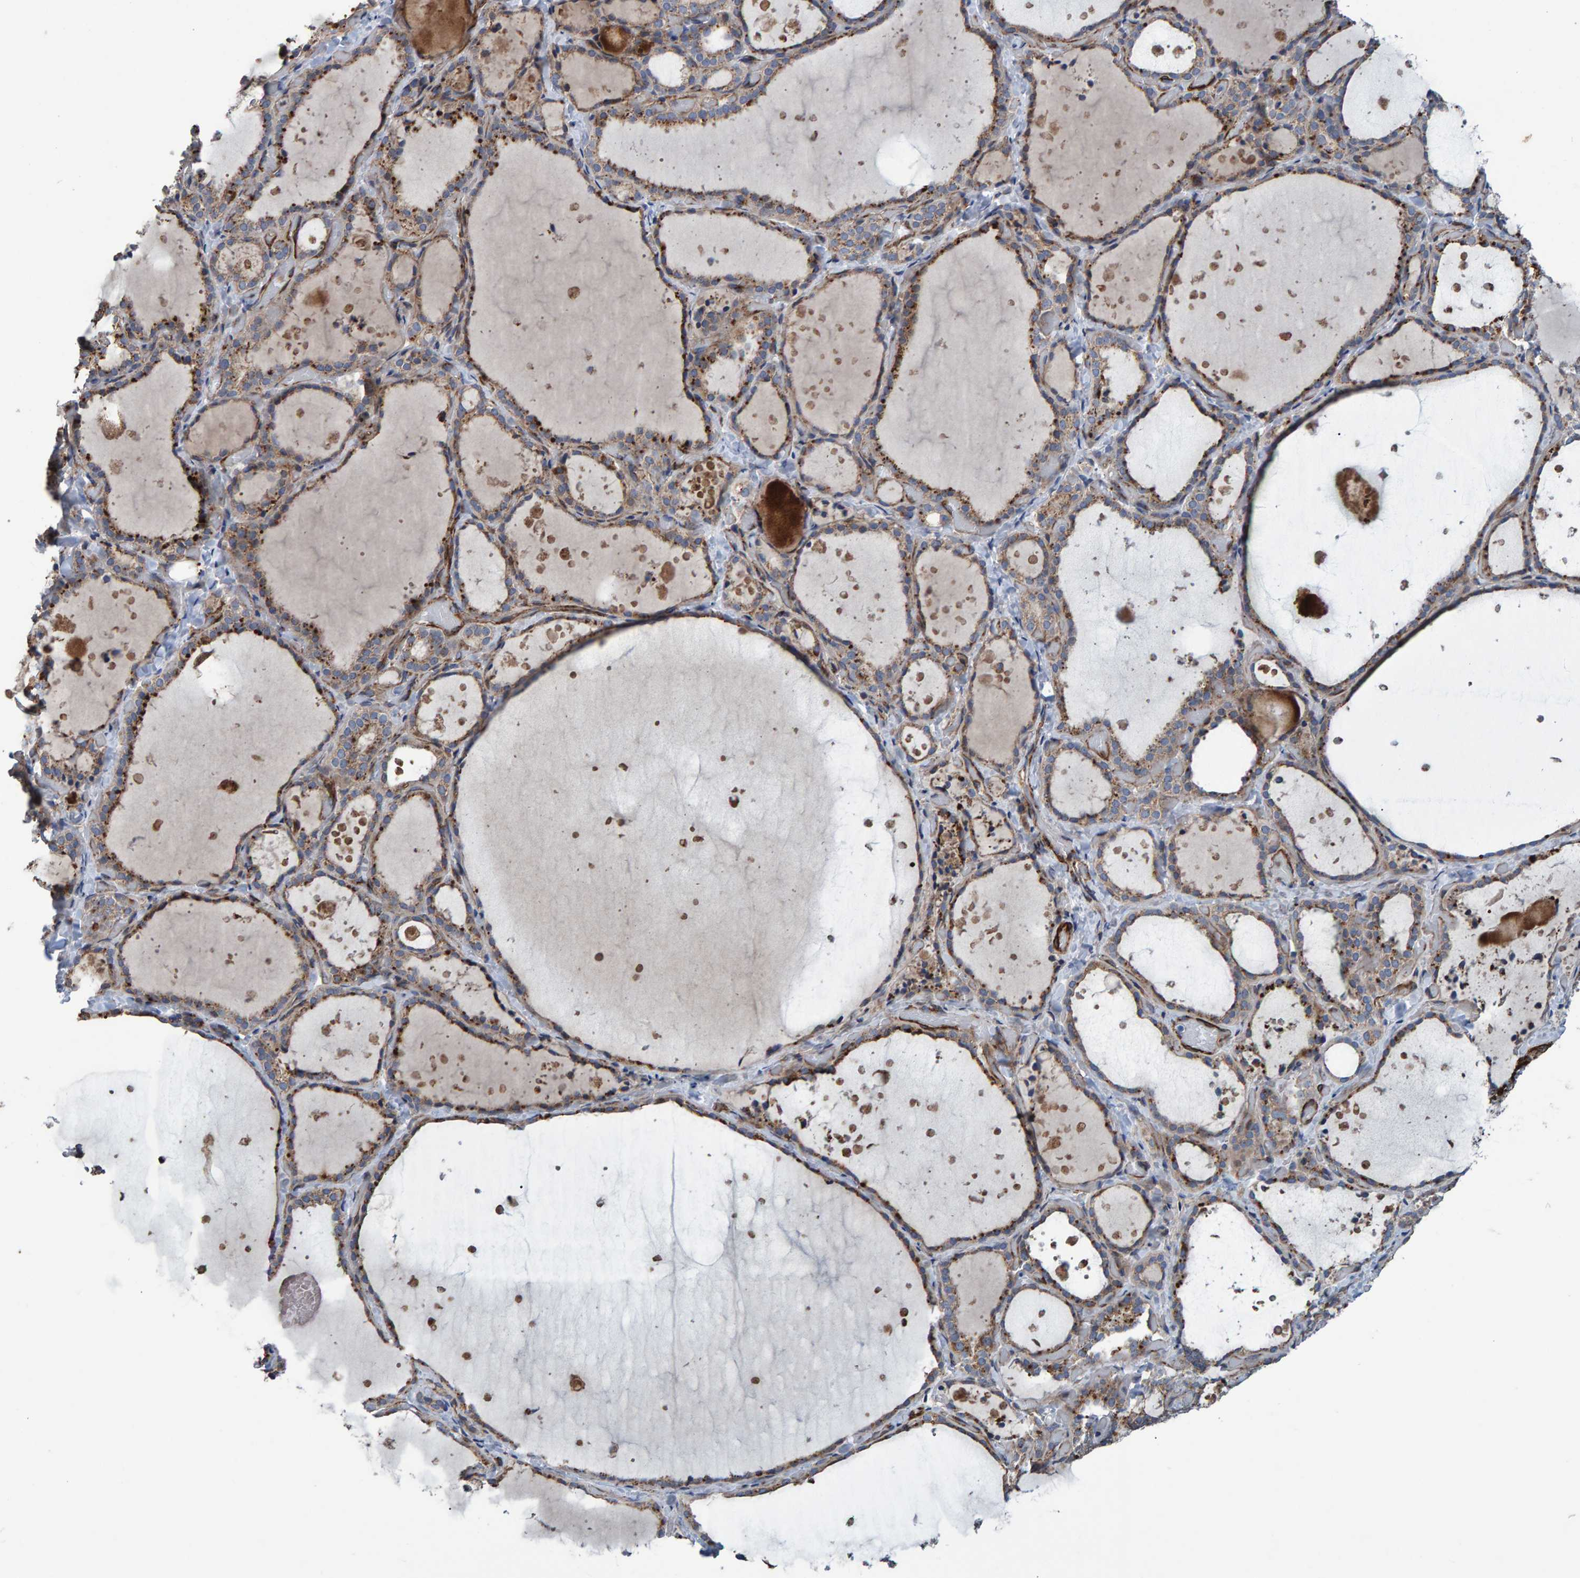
{"staining": {"intensity": "moderate", "quantity": ">75%", "location": "cytoplasmic/membranous"}, "tissue": "thyroid gland", "cell_type": "Glandular cells", "image_type": "normal", "snomed": [{"axis": "morphology", "description": "Normal tissue, NOS"}, {"axis": "topography", "description": "Thyroid gland"}], "caption": "Thyroid gland was stained to show a protein in brown. There is medium levels of moderate cytoplasmic/membranous positivity in approximately >75% of glandular cells.", "gene": "SLIT2", "patient": {"sex": "female", "age": 44}}